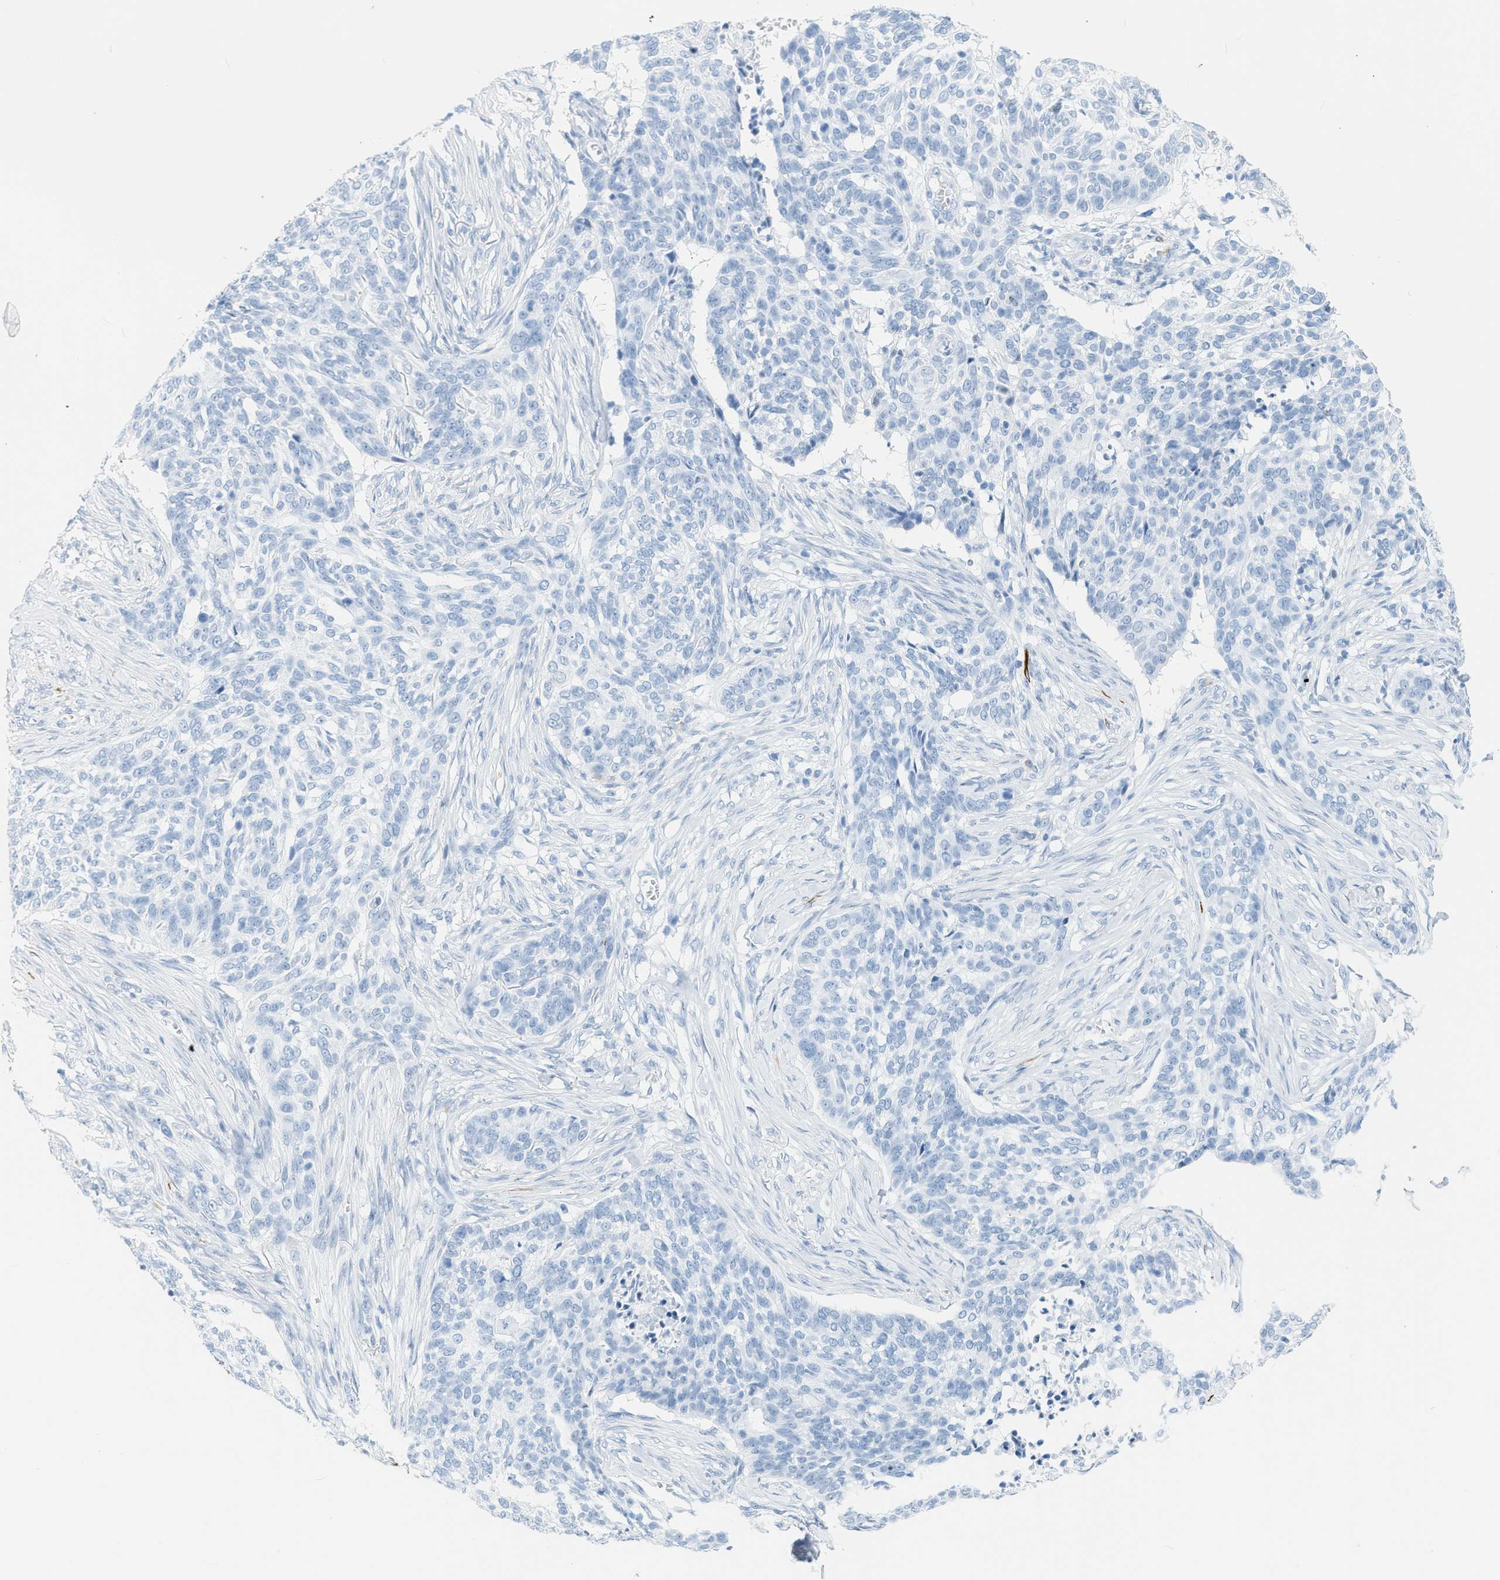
{"staining": {"intensity": "negative", "quantity": "none", "location": "none"}, "tissue": "skin cancer", "cell_type": "Tumor cells", "image_type": "cancer", "snomed": [{"axis": "morphology", "description": "Basal cell carcinoma"}, {"axis": "topography", "description": "Skin"}], "caption": "IHC histopathology image of neoplastic tissue: human skin basal cell carcinoma stained with DAB shows no significant protein expression in tumor cells.", "gene": "DES", "patient": {"sex": "male", "age": 85}}